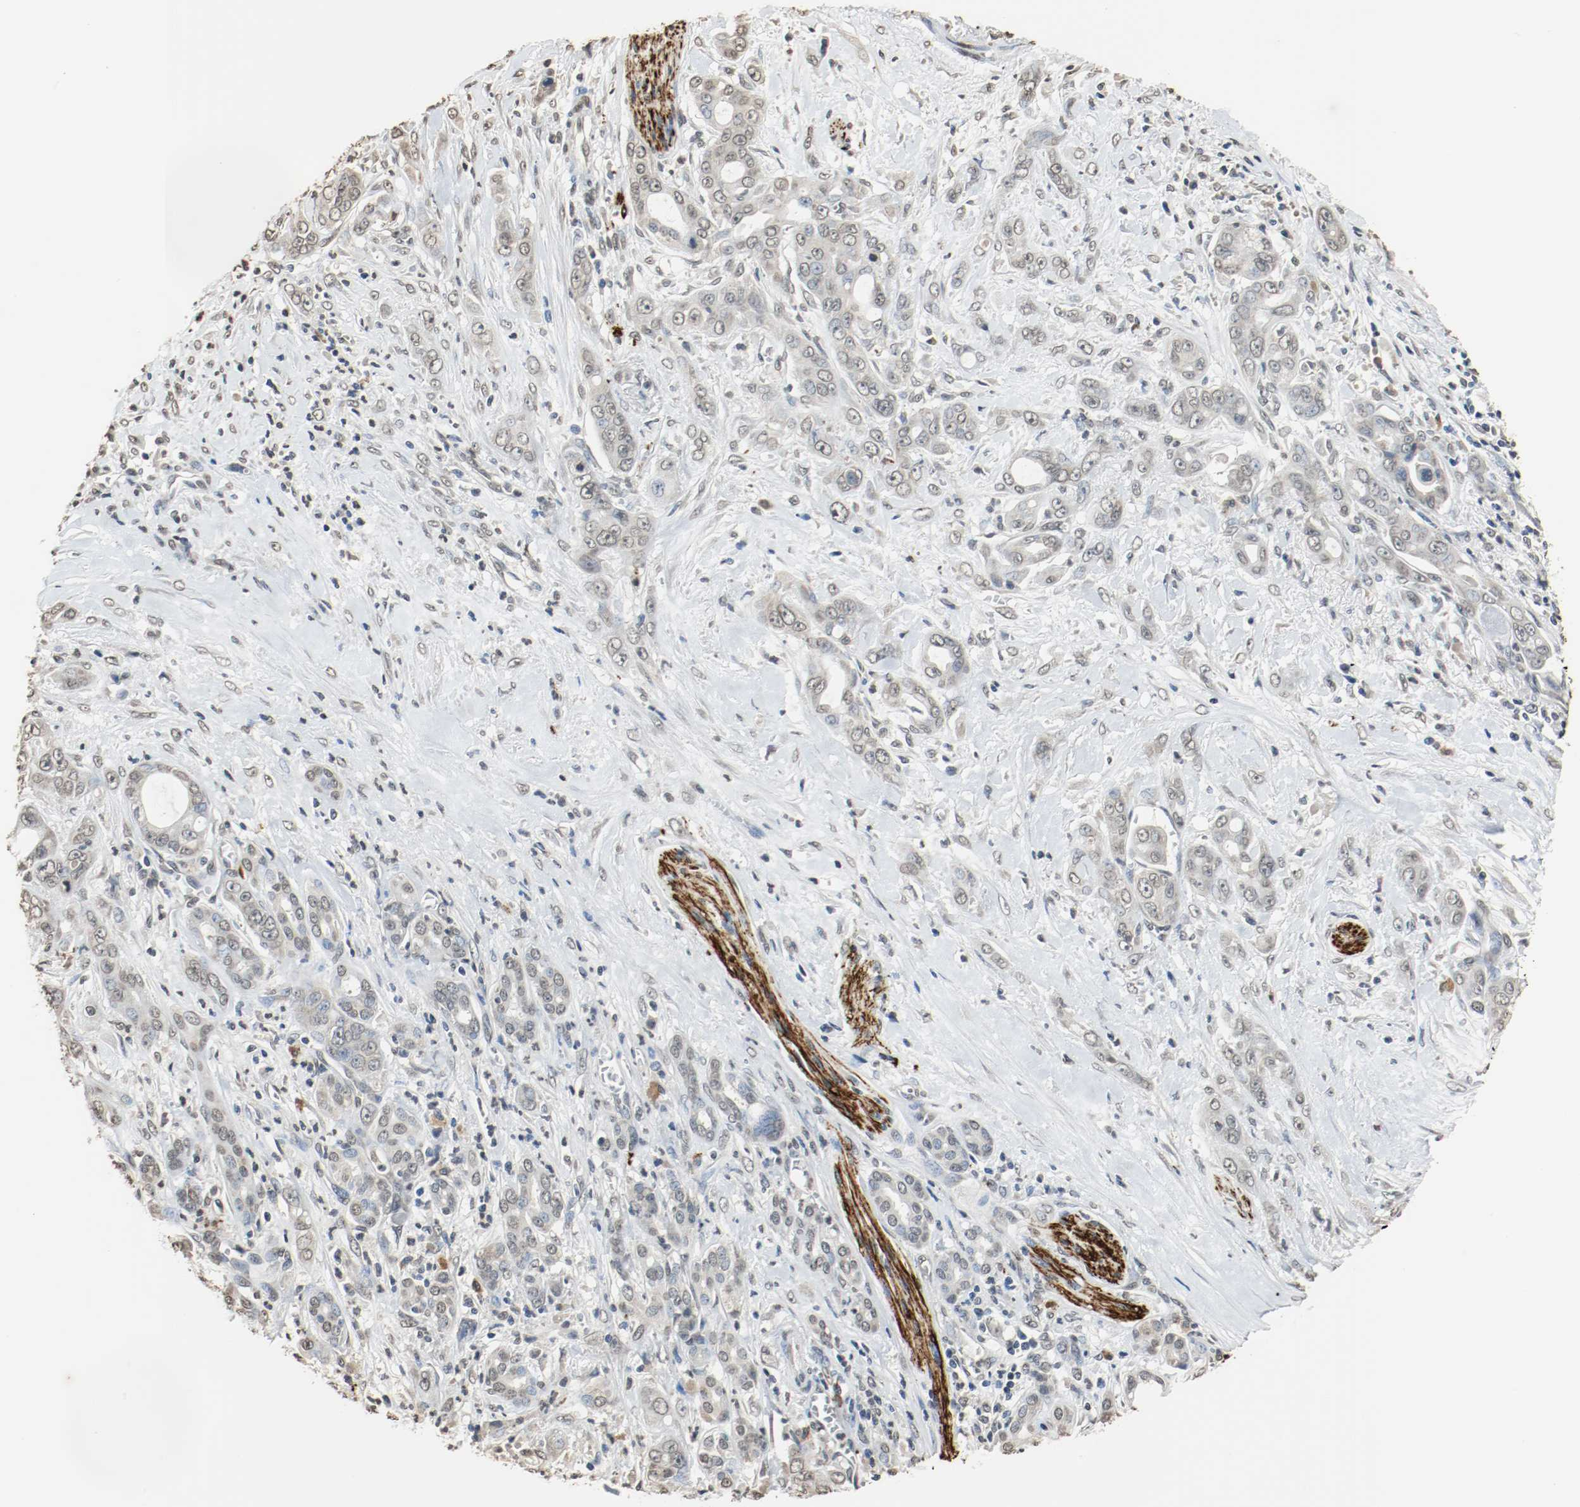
{"staining": {"intensity": "weak", "quantity": "<25%", "location": "cytoplasmic/membranous"}, "tissue": "pancreatic cancer", "cell_type": "Tumor cells", "image_type": "cancer", "snomed": [{"axis": "morphology", "description": "Adenocarcinoma, NOS"}, {"axis": "topography", "description": "Pancreas"}], "caption": "Immunohistochemistry micrograph of neoplastic tissue: pancreatic cancer (adenocarcinoma) stained with DAB (3,3'-diaminobenzidine) displays no significant protein expression in tumor cells.", "gene": "RTN4", "patient": {"sex": "male", "age": 59}}